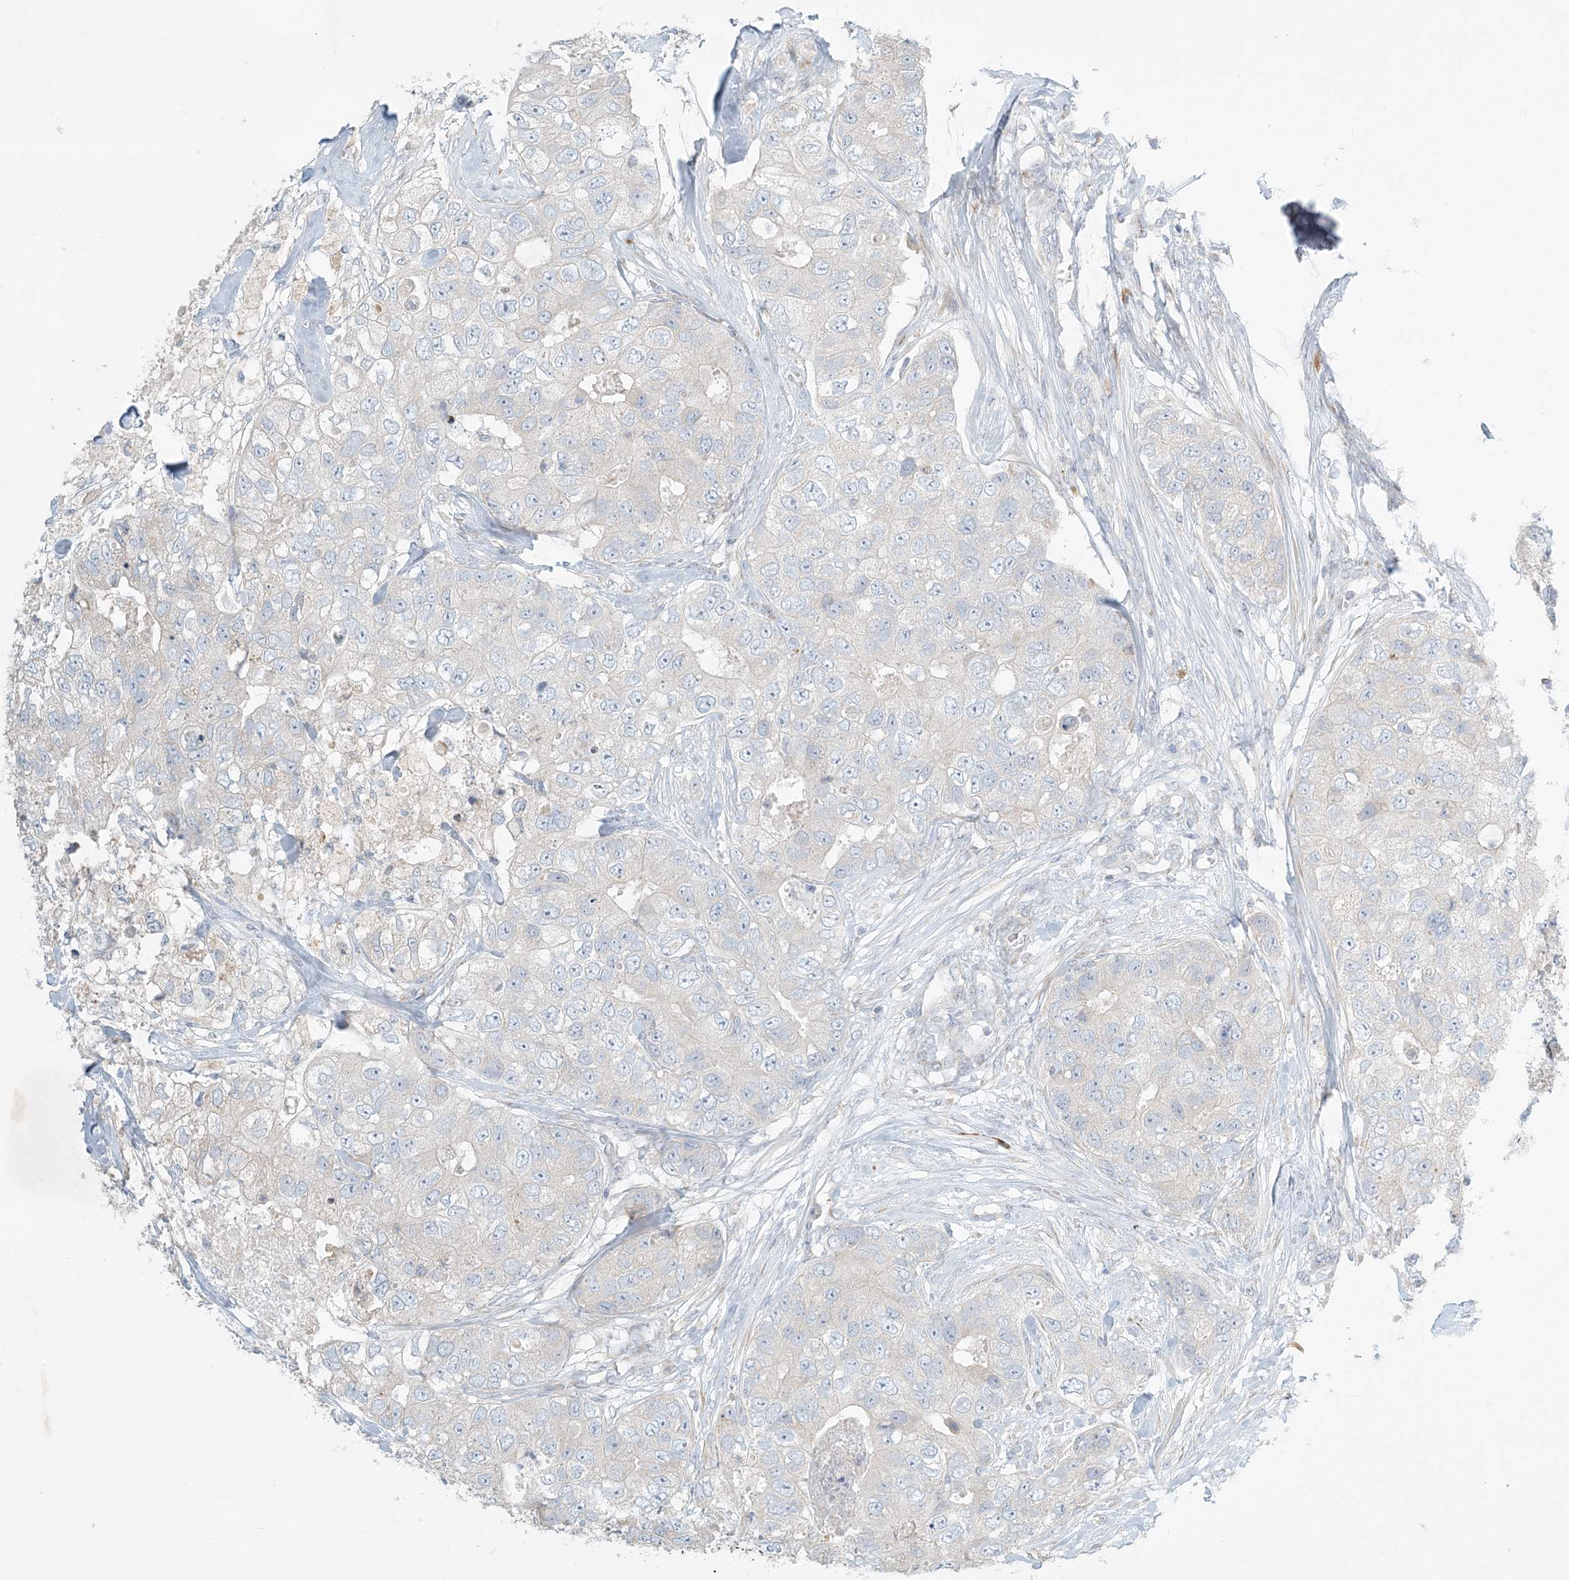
{"staining": {"intensity": "negative", "quantity": "none", "location": "none"}, "tissue": "breast cancer", "cell_type": "Tumor cells", "image_type": "cancer", "snomed": [{"axis": "morphology", "description": "Duct carcinoma"}, {"axis": "topography", "description": "Breast"}], "caption": "An IHC histopathology image of breast infiltrating ductal carcinoma is shown. There is no staining in tumor cells of breast infiltrating ductal carcinoma.", "gene": "ZNF385D", "patient": {"sex": "female", "age": 62}}